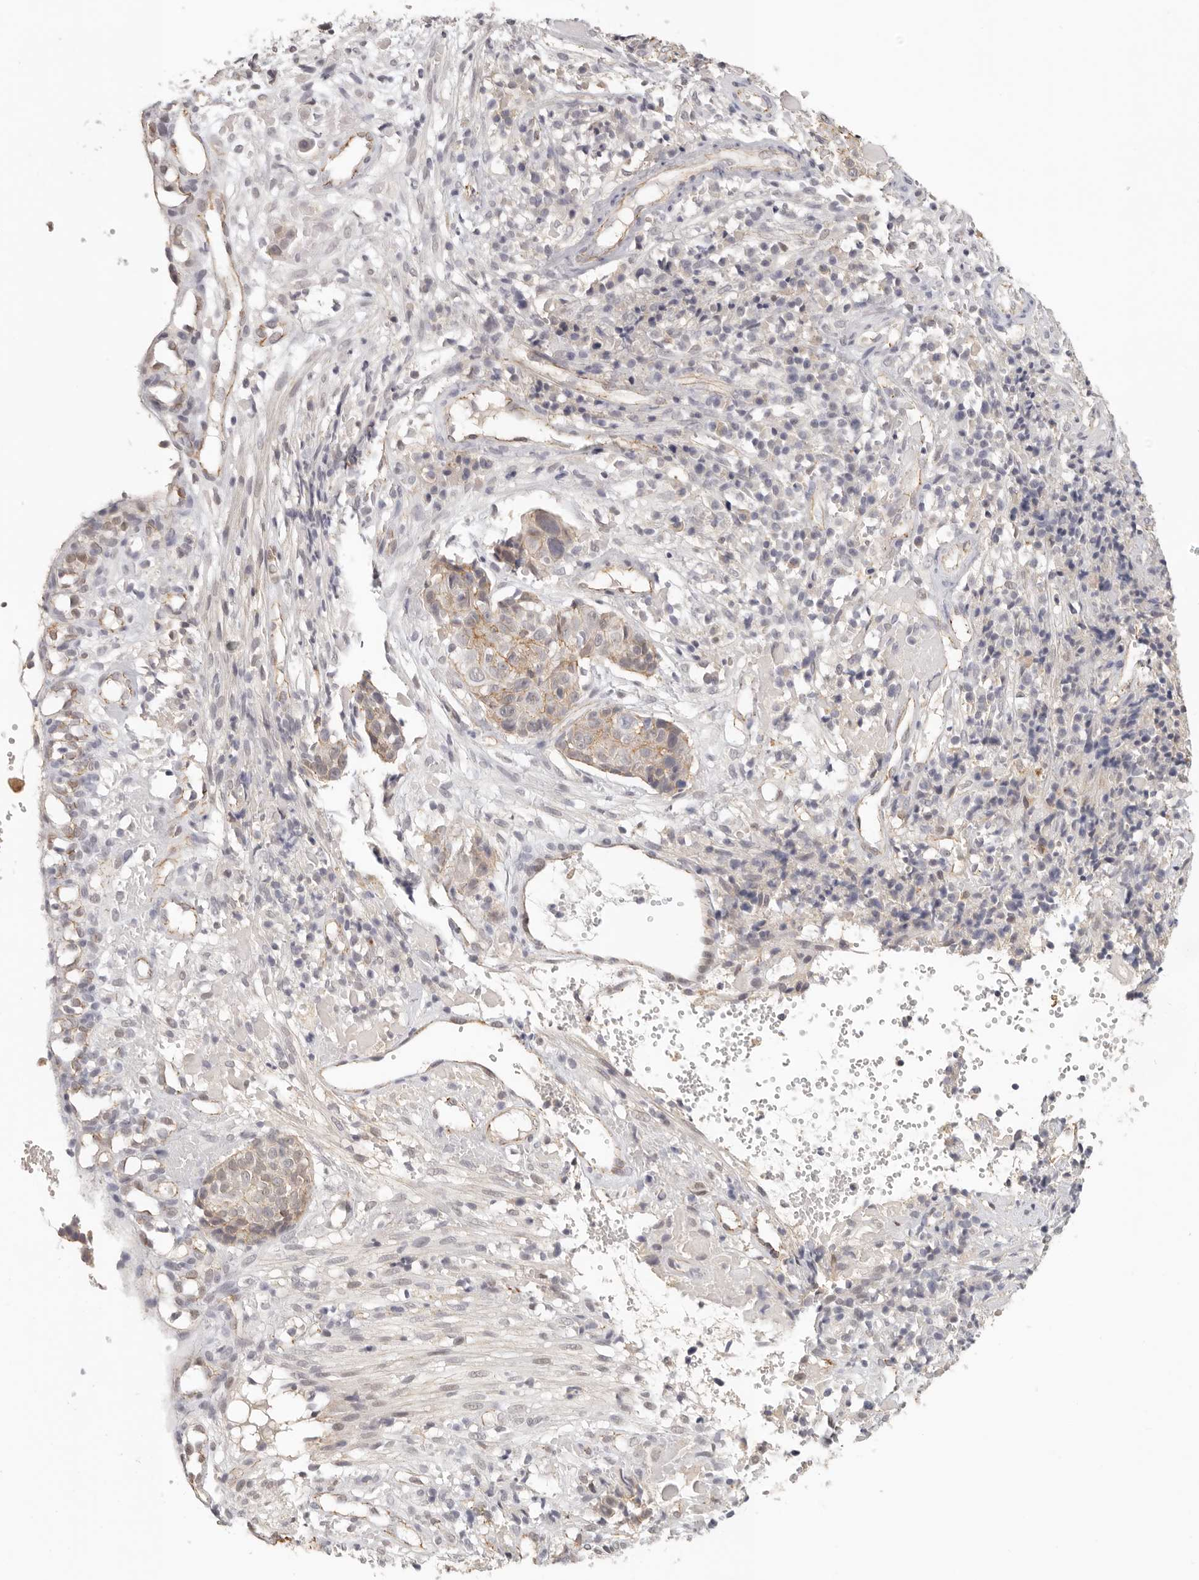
{"staining": {"intensity": "weak", "quantity": "<25%", "location": "cytoplasmic/membranous"}, "tissue": "cervical cancer", "cell_type": "Tumor cells", "image_type": "cancer", "snomed": [{"axis": "morphology", "description": "Squamous cell carcinoma, NOS"}, {"axis": "topography", "description": "Cervix"}], "caption": "DAB (3,3'-diaminobenzidine) immunohistochemical staining of cervical squamous cell carcinoma displays no significant staining in tumor cells.", "gene": "ANXA9", "patient": {"sex": "female", "age": 74}}